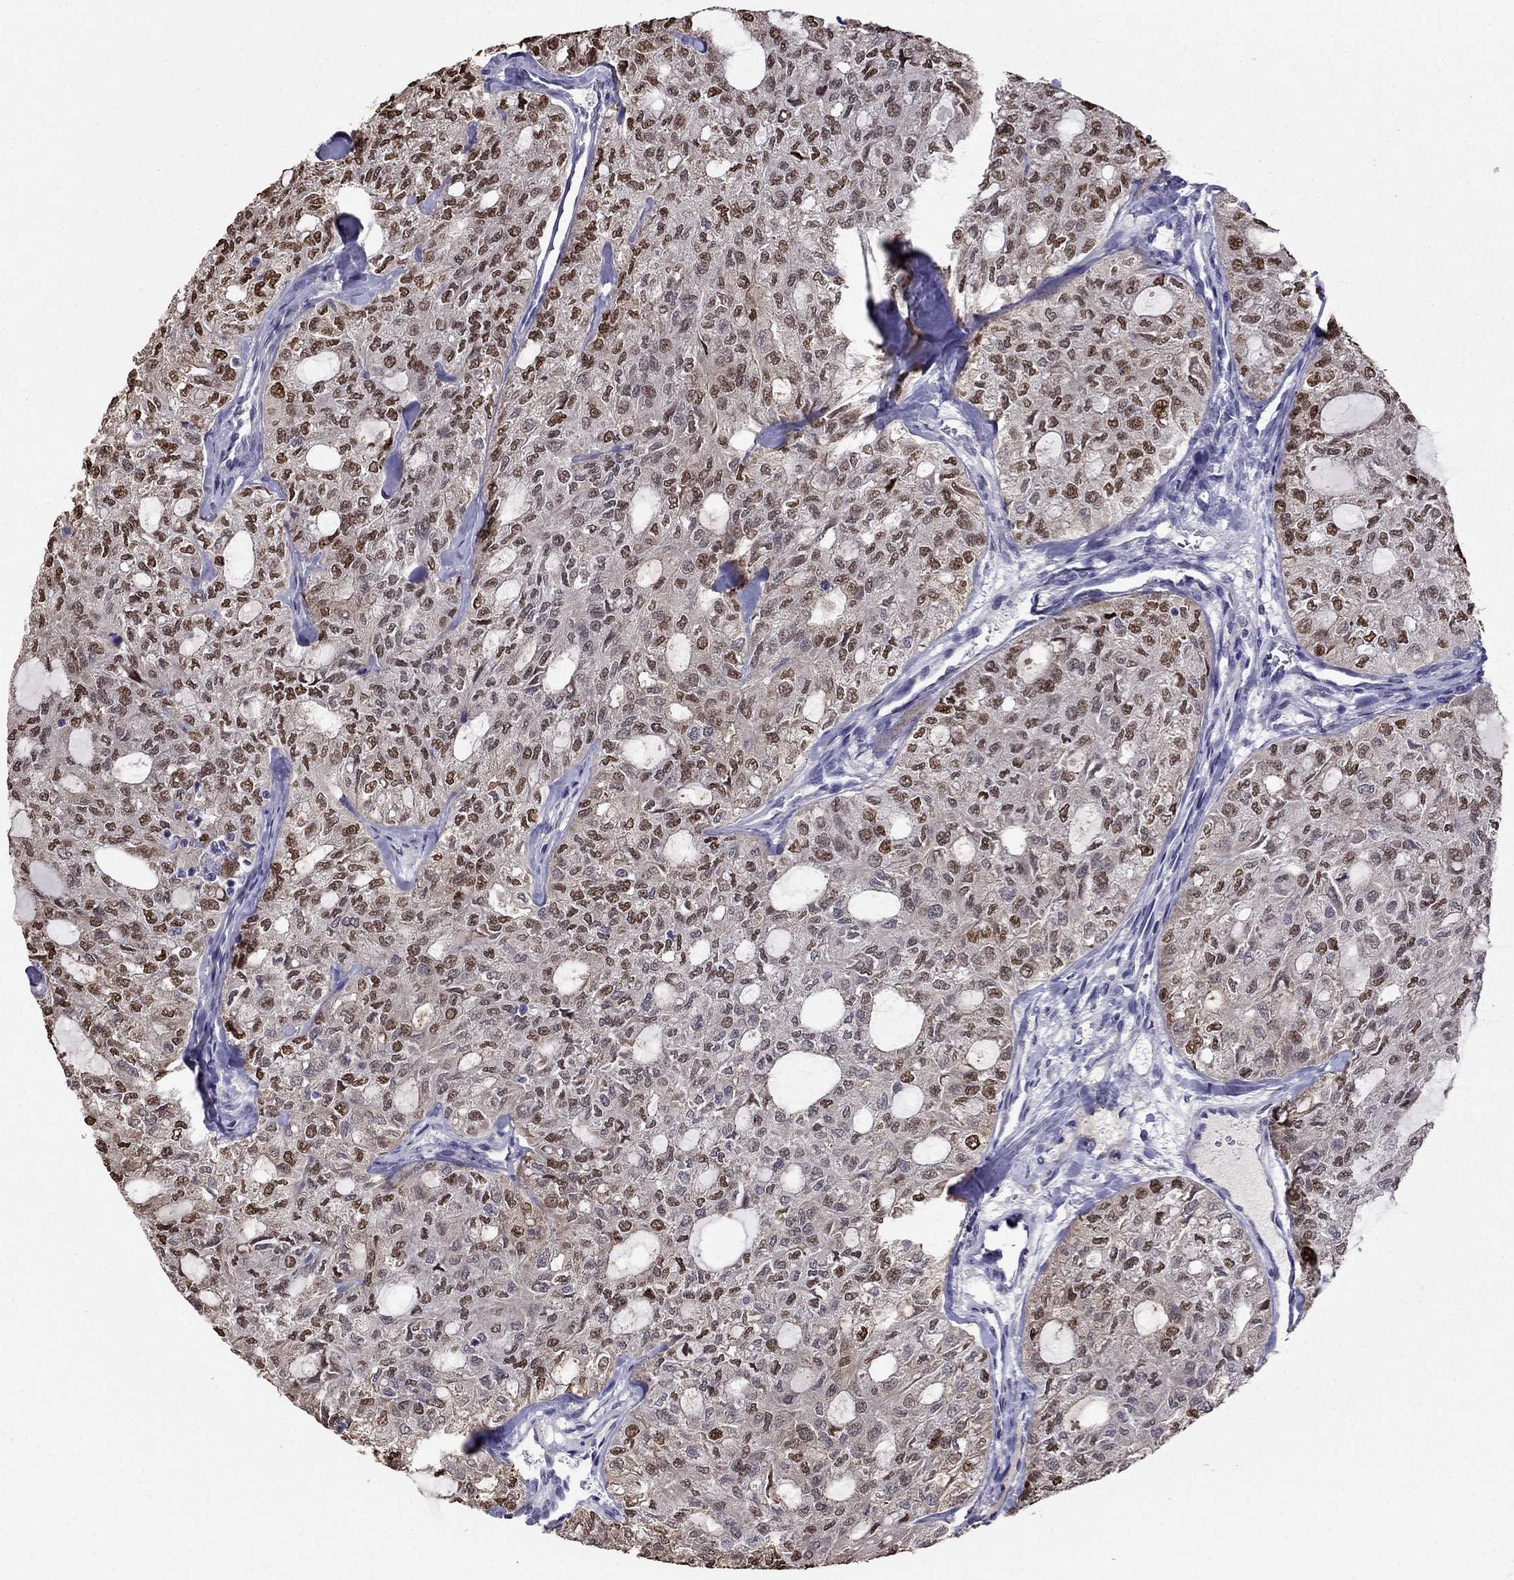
{"staining": {"intensity": "strong", "quantity": "25%-75%", "location": "nuclear"}, "tissue": "thyroid cancer", "cell_type": "Tumor cells", "image_type": "cancer", "snomed": [{"axis": "morphology", "description": "Follicular adenoma carcinoma, NOS"}, {"axis": "topography", "description": "Thyroid gland"}], "caption": "This photomicrograph exhibits follicular adenoma carcinoma (thyroid) stained with immunohistochemistry to label a protein in brown. The nuclear of tumor cells show strong positivity for the protein. Nuclei are counter-stained blue.", "gene": "LRRC39", "patient": {"sex": "male", "age": 75}}